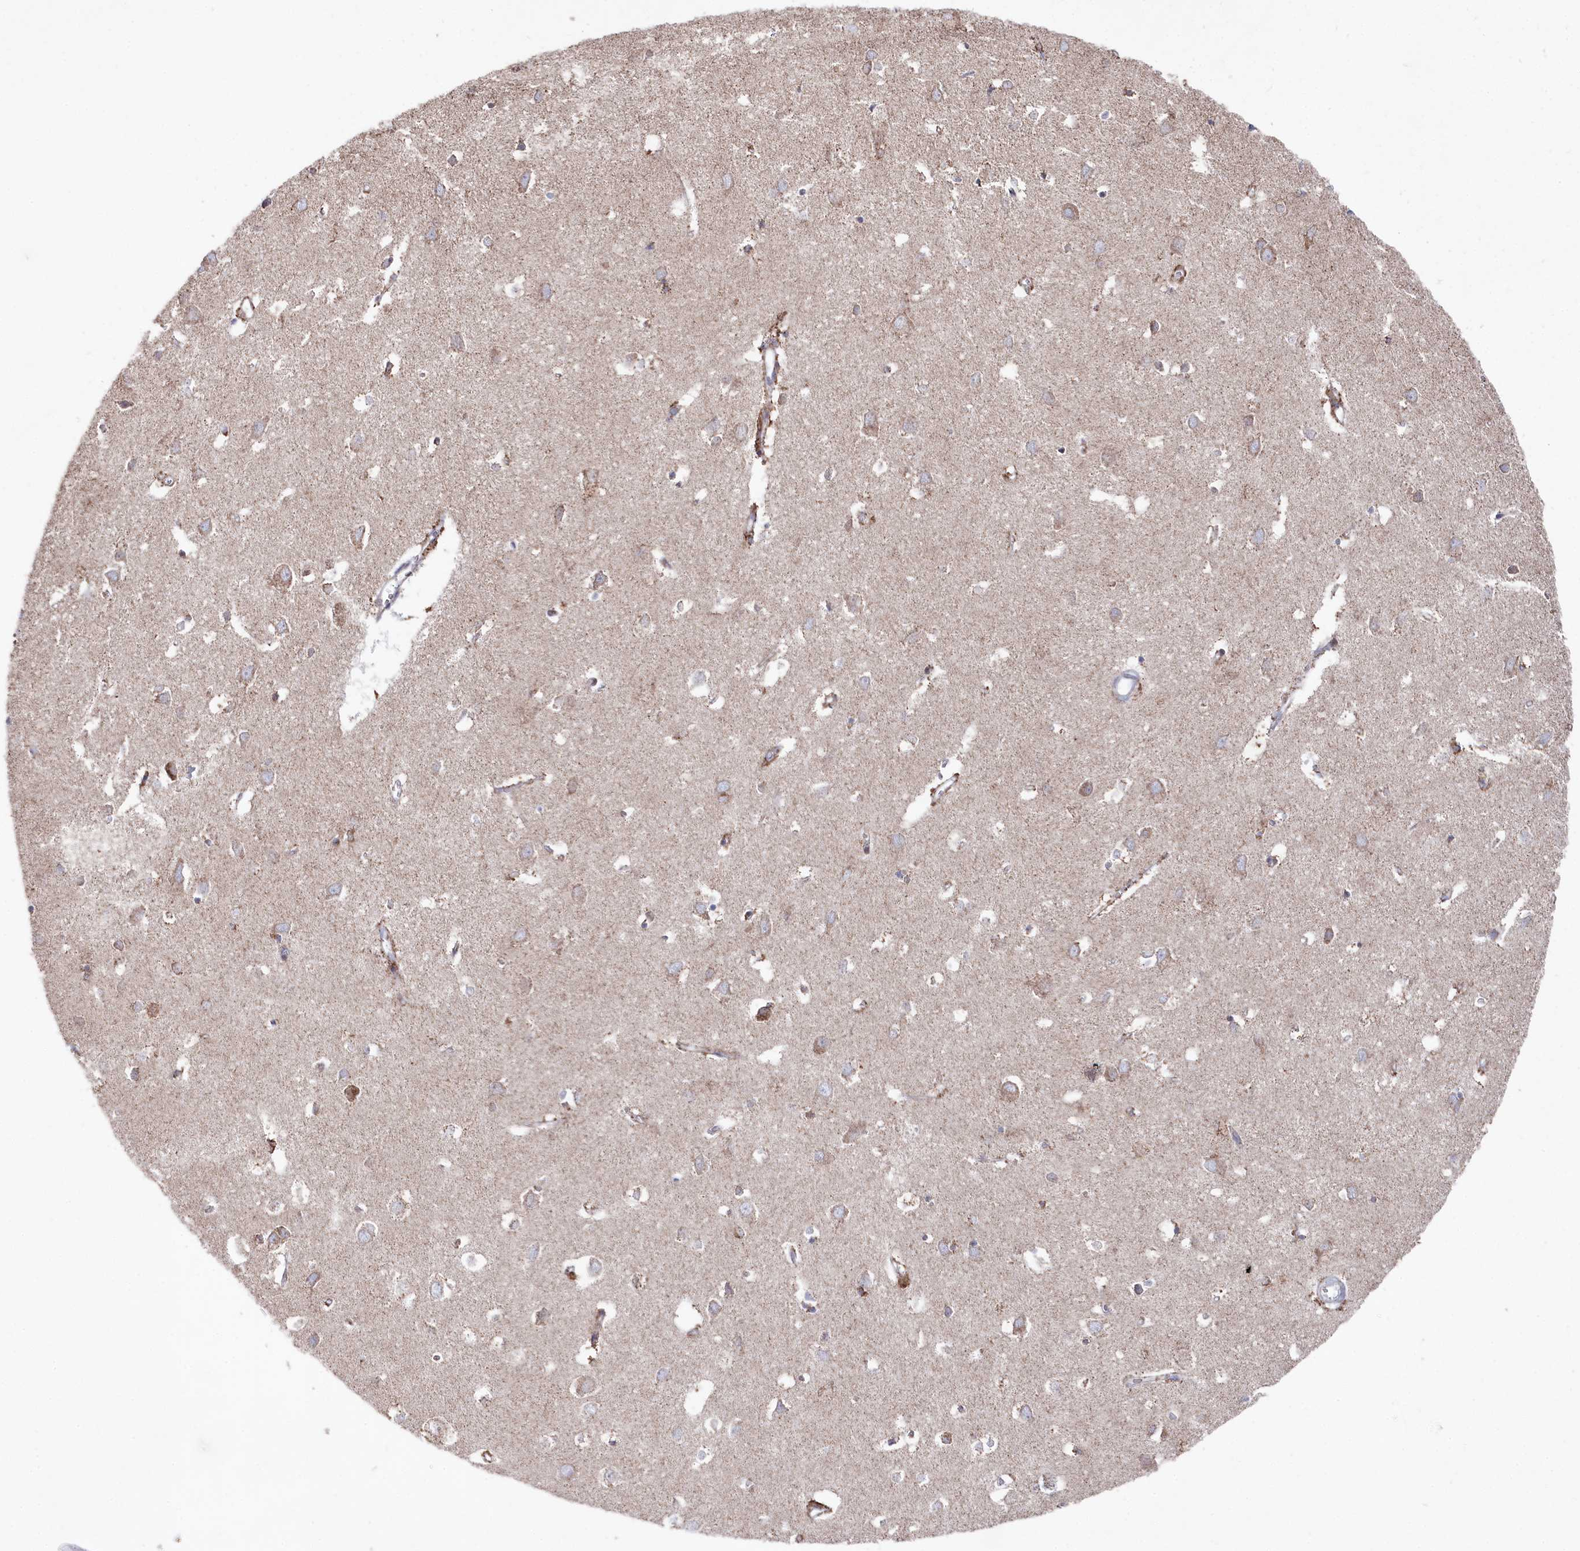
{"staining": {"intensity": "negative", "quantity": "none", "location": "none"}, "tissue": "cerebral cortex", "cell_type": "Endothelial cells", "image_type": "normal", "snomed": [{"axis": "morphology", "description": "Normal tissue, NOS"}, {"axis": "topography", "description": "Cerebral cortex"}], "caption": "A high-resolution histopathology image shows immunohistochemistry staining of benign cerebral cortex, which reveals no significant expression in endothelial cells. Brightfield microscopy of immunohistochemistry stained with DAB (brown) and hematoxylin (blue), captured at high magnification.", "gene": "GLS2", "patient": {"sex": "female", "age": 64}}